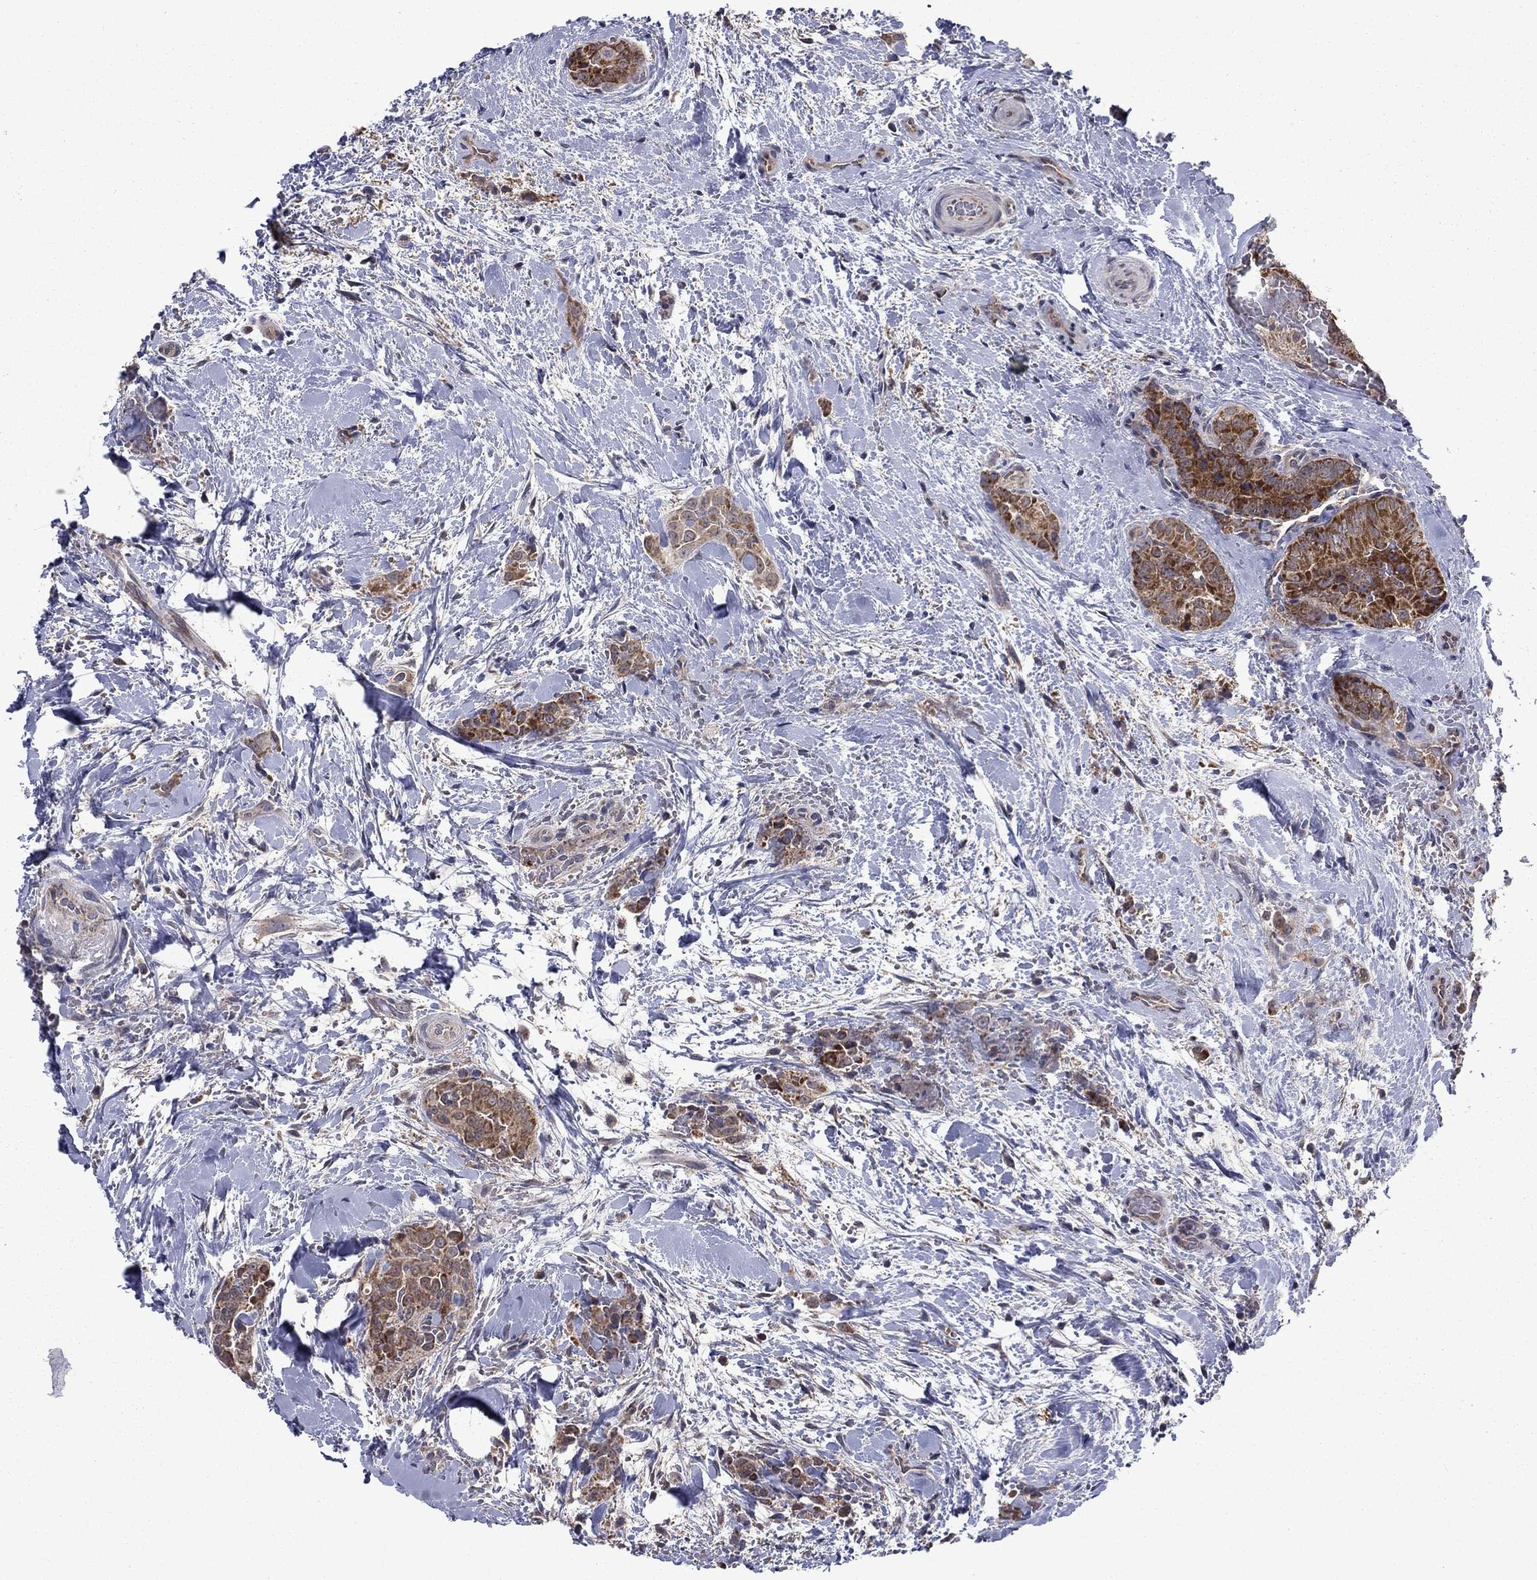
{"staining": {"intensity": "strong", "quantity": "25%-75%", "location": "cytoplasmic/membranous"}, "tissue": "thyroid cancer", "cell_type": "Tumor cells", "image_type": "cancer", "snomed": [{"axis": "morphology", "description": "Papillary adenocarcinoma, NOS"}, {"axis": "topography", "description": "Thyroid gland"}], "caption": "Protein staining of papillary adenocarcinoma (thyroid) tissue reveals strong cytoplasmic/membranous positivity in about 25%-75% of tumor cells. The staining was performed using DAB (3,3'-diaminobenzidine) to visualize the protein expression in brown, while the nuclei were stained in blue with hematoxylin (Magnification: 20x).", "gene": "GRHPR", "patient": {"sex": "male", "age": 61}}